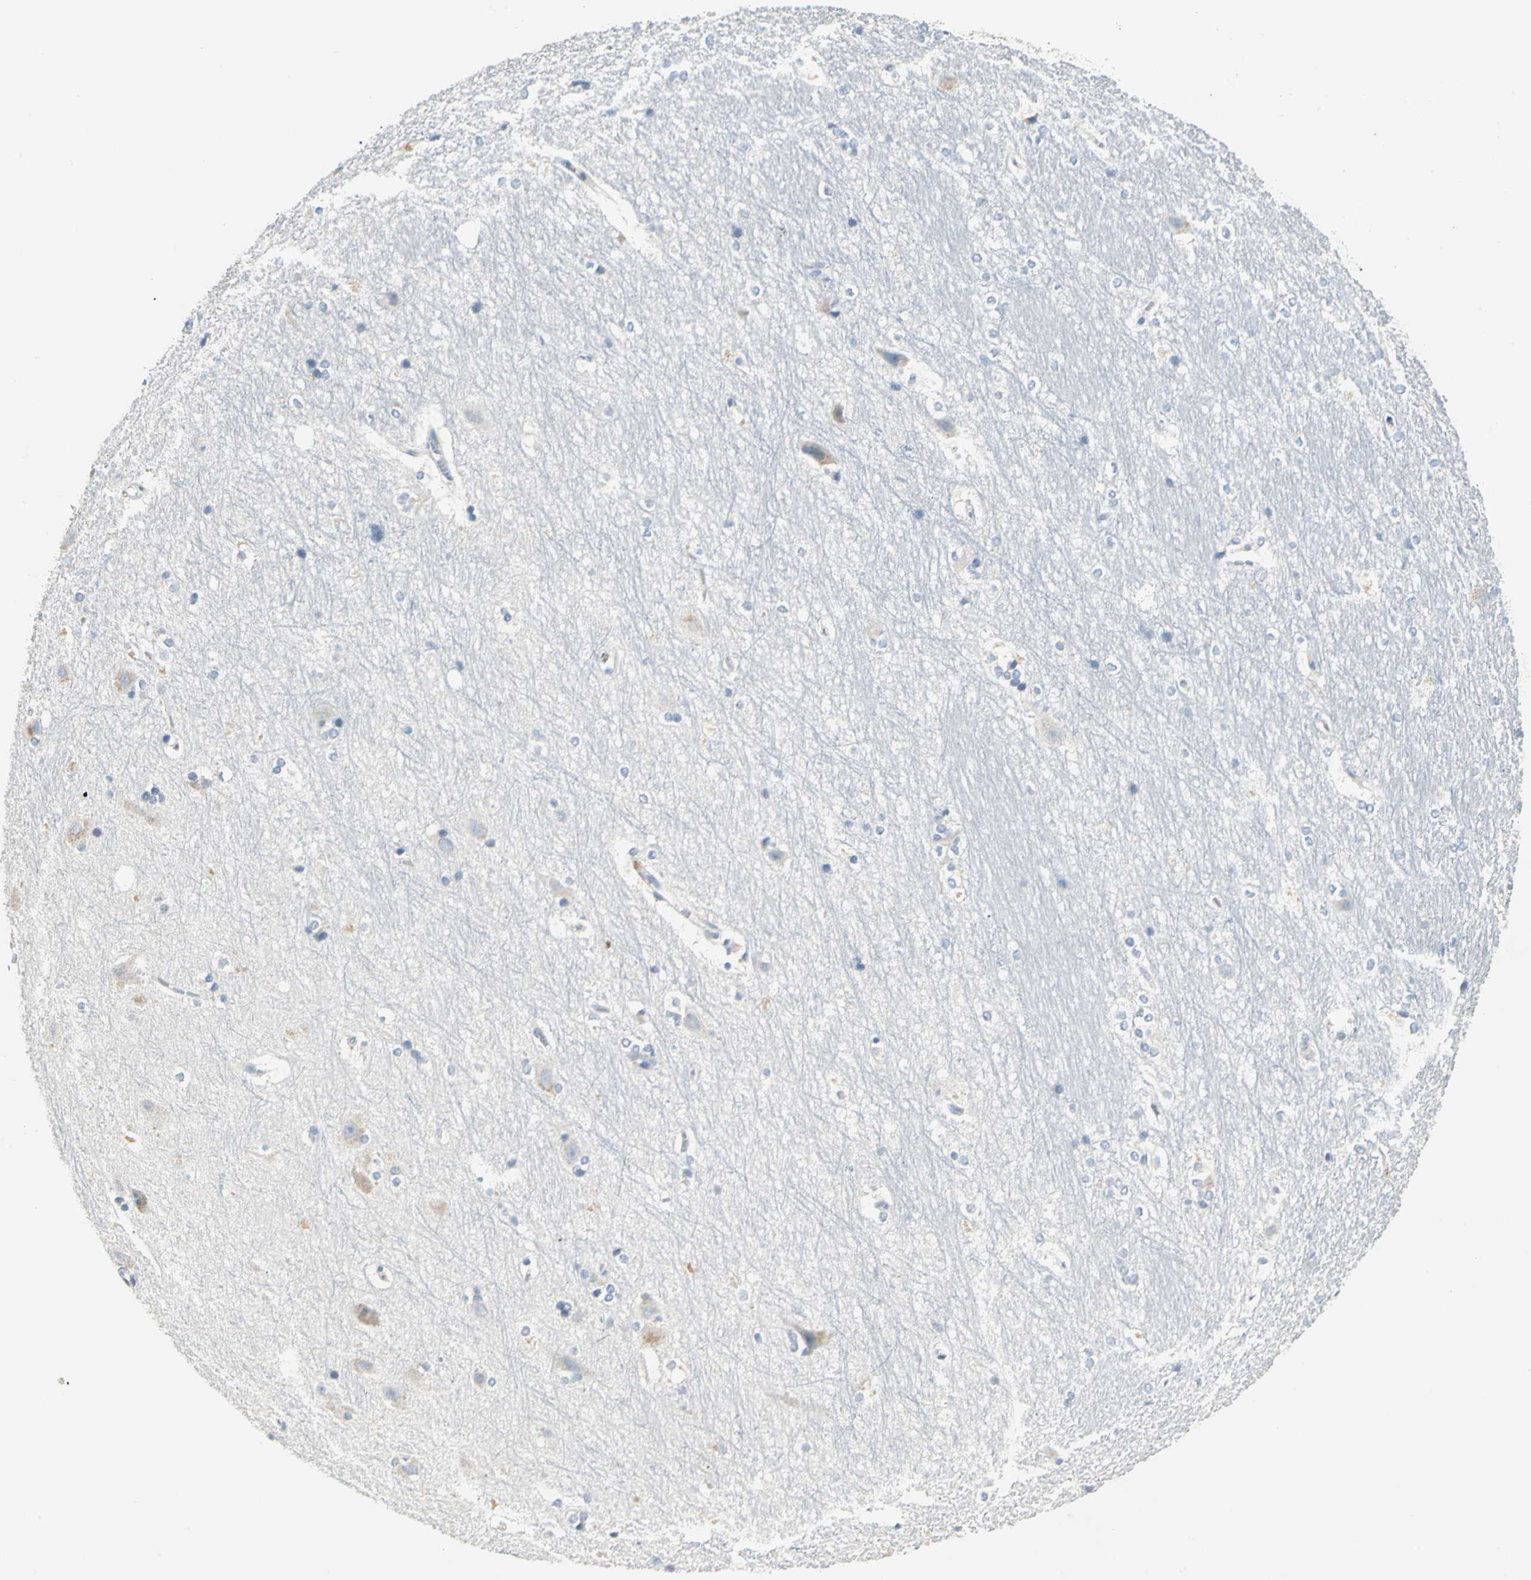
{"staining": {"intensity": "negative", "quantity": "none", "location": "none"}, "tissue": "hippocampus", "cell_type": "Glial cells", "image_type": "normal", "snomed": [{"axis": "morphology", "description": "Normal tissue, NOS"}, {"axis": "topography", "description": "Hippocampus"}], "caption": "A histopathology image of human hippocampus is negative for staining in glial cells. (Brightfield microscopy of DAB IHC at high magnification).", "gene": "B3GNT2", "patient": {"sex": "female", "age": 19}}